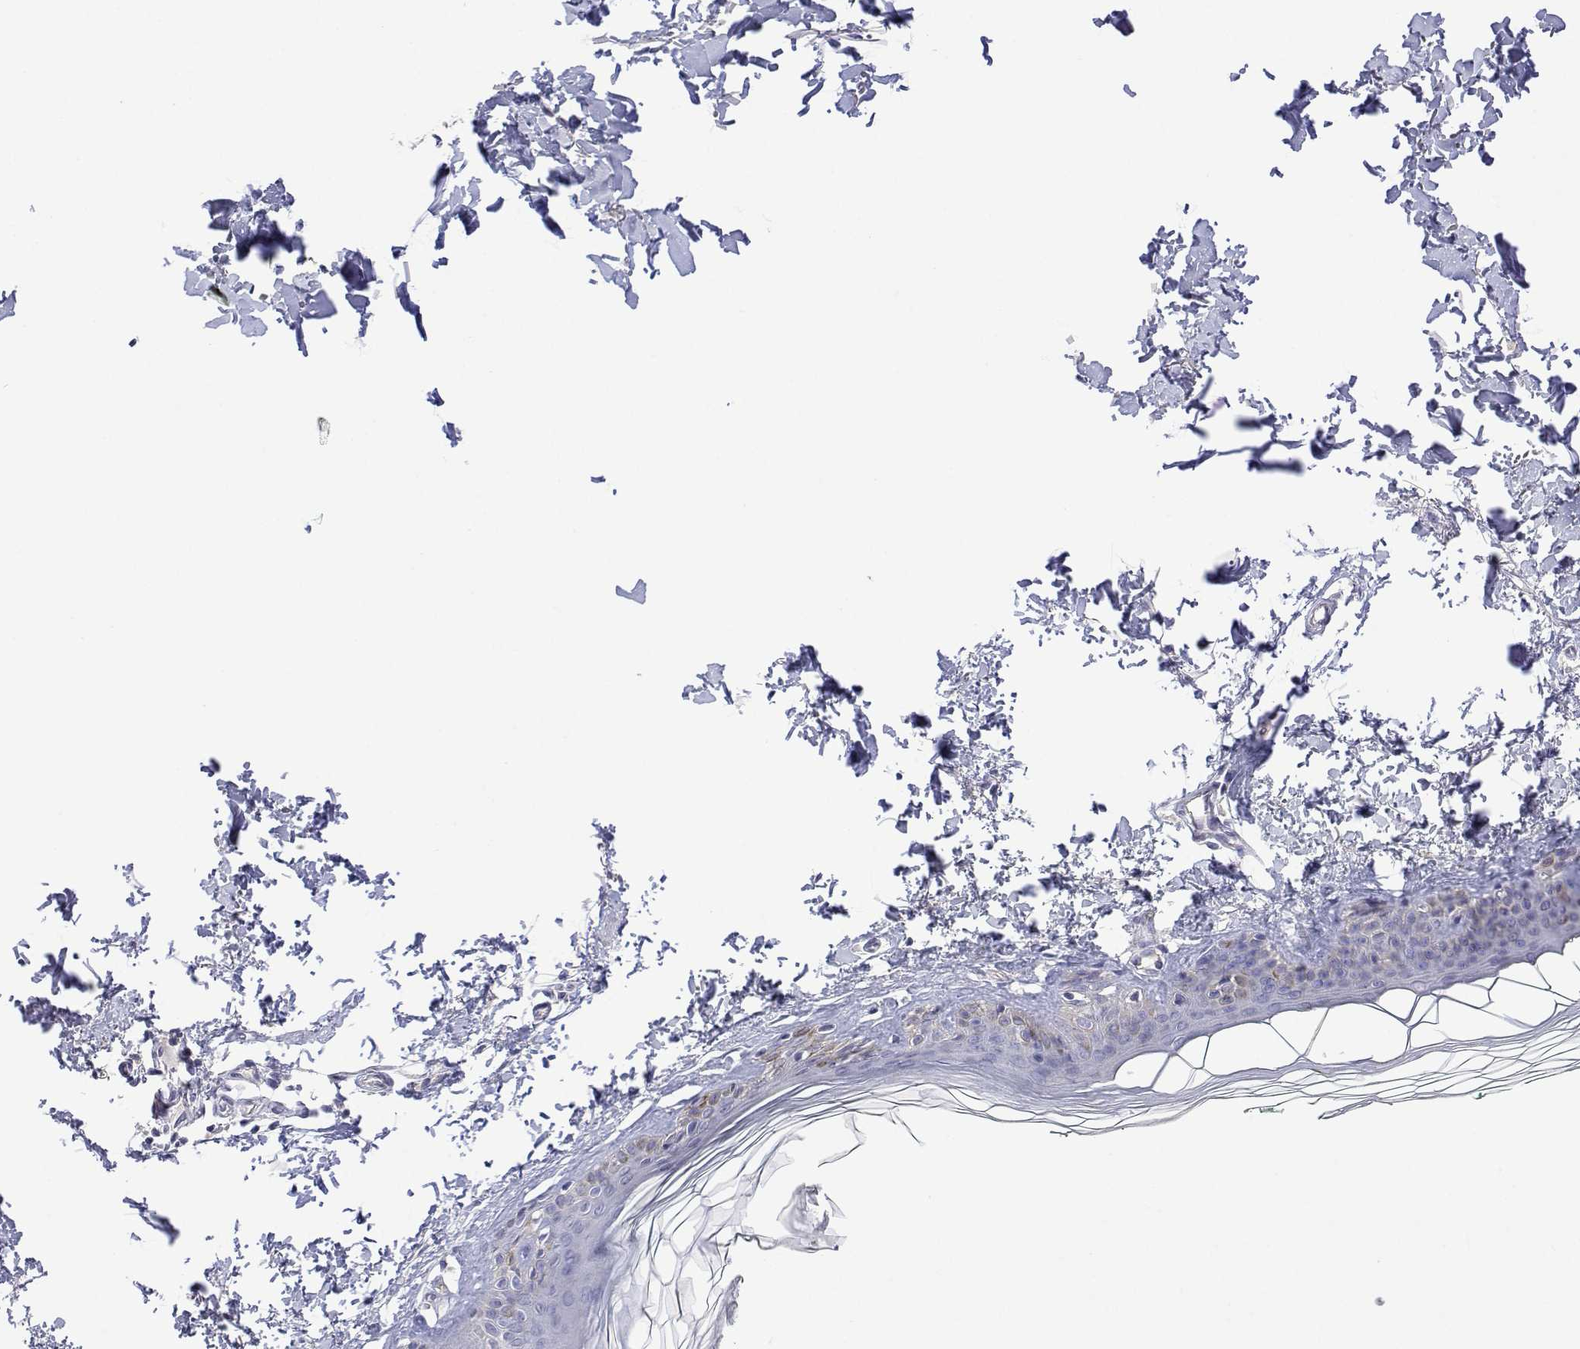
{"staining": {"intensity": "negative", "quantity": "none", "location": "none"}, "tissue": "skin", "cell_type": "Fibroblasts", "image_type": "normal", "snomed": [{"axis": "morphology", "description": "Normal tissue, NOS"}, {"axis": "topography", "description": "Skin"}, {"axis": "topography", "description": "Peripheral nerve tissue"}], "caption": "High power microscopy photomicrograph of an immunohistochemistry (IHC) micrograph of normal skin, revealing no significant staining in fibroblasts.", "gene": "PLCB1", "patient": {"sex": "female", "age": 45}}